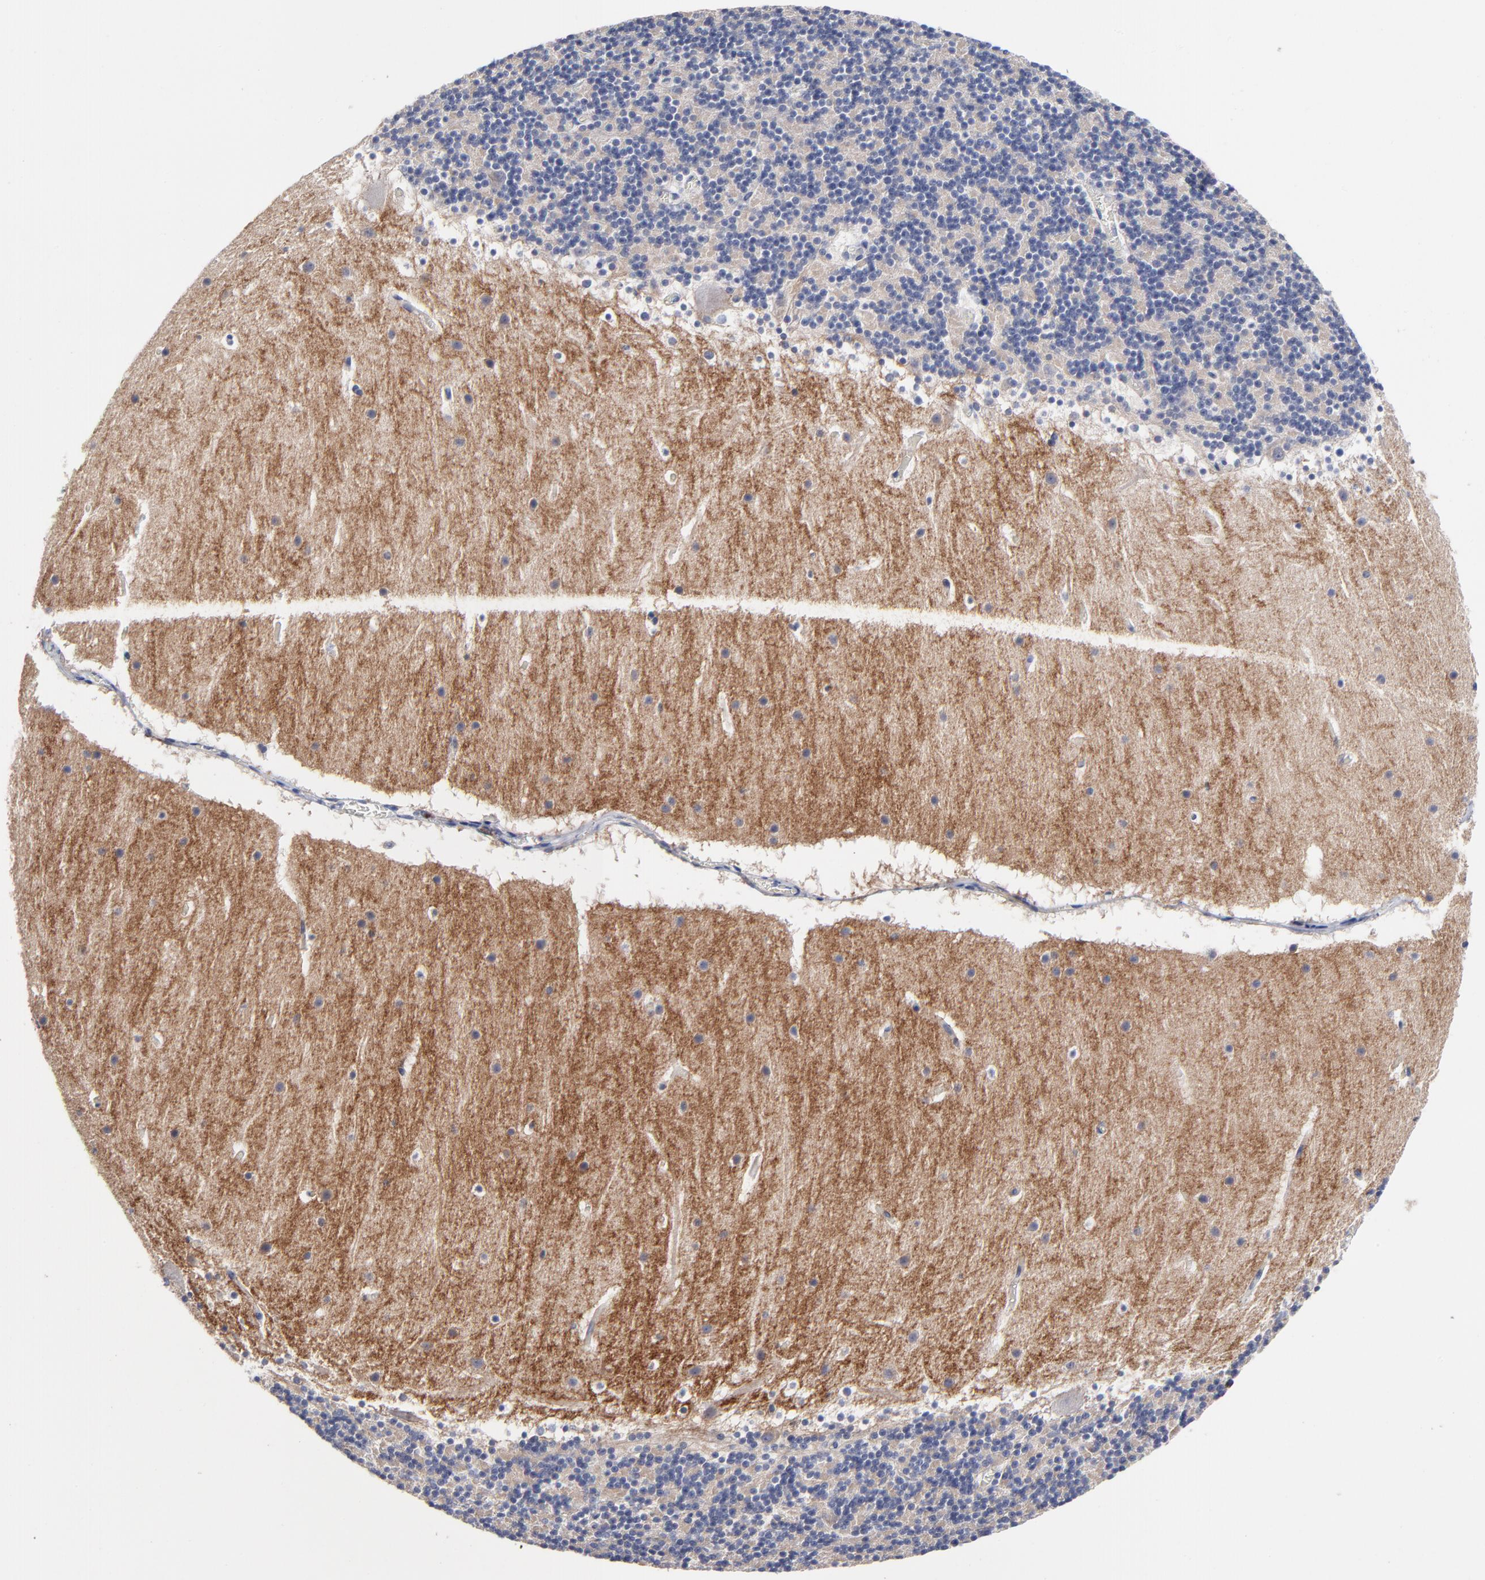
{"staining": {"intensity": "negative", "quantity": "none", "location": "none"}, "tissue": "cerebellum", "cell_type": "Cells in granular layer", "image_type": "normal", "snomed": [{"axis": "morphology", "description": "Normal tissue, NOS"}, {"axis": "topography", "description": "Cerebellum"}], "caption": "DAB (3,3'-diaminobenzidine) immunohistochemical staining of benign cerebellum reveals no significant staining in cells in granular layer.", "gene": "CXADR", "patient": {"sex": "male", "age": 45}}